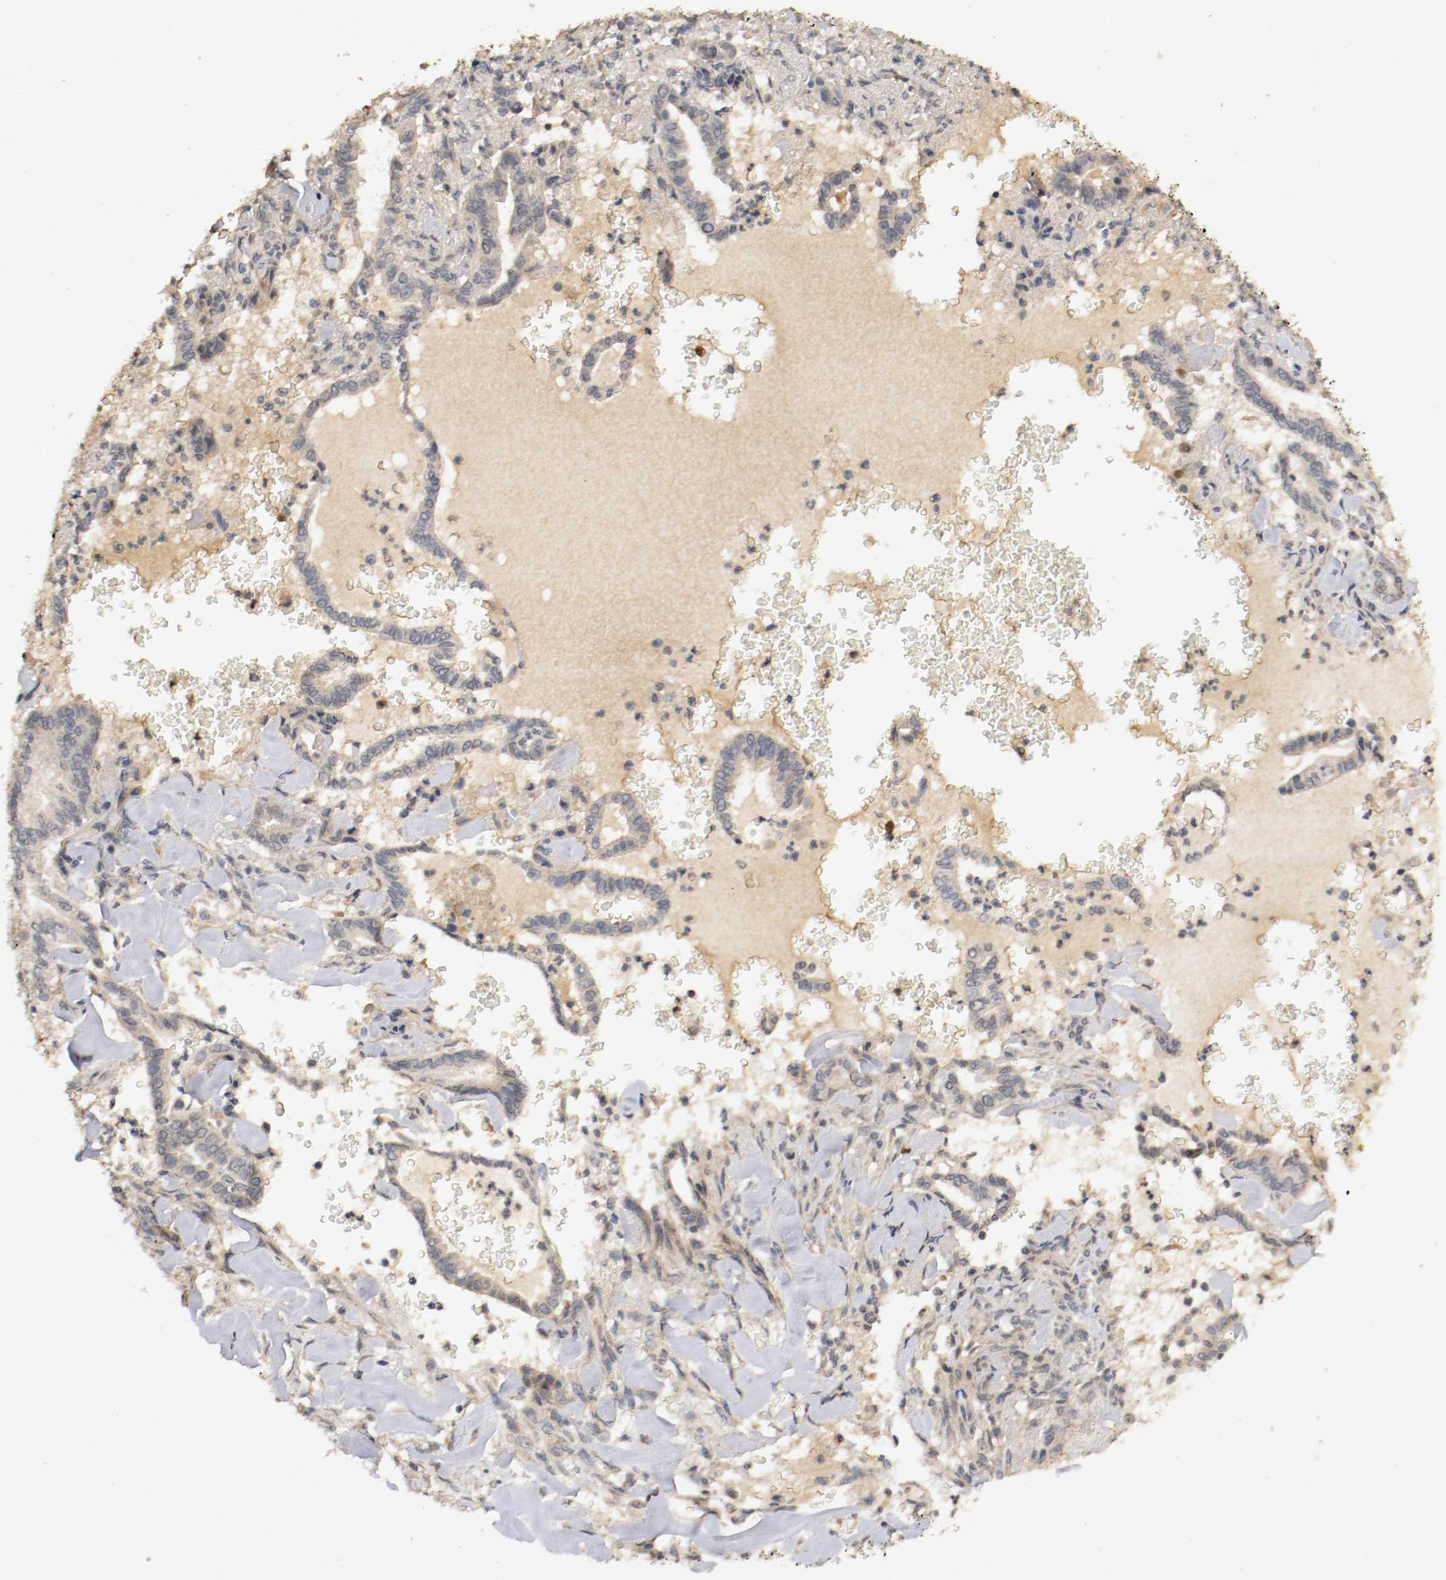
{"staining": {"intensity": "weak", "quantity": "25%-75%", "location": "cytoplasmic/membranous"}, "tissue": "liver cancer", "cell_type": "Tumor cells", "image_type": "cancer", "snomed": [{"axis": "morphology", "description": "Cholangiocarcinoma"}, {"axis": "topography", "description": "Liver"}], "caption": "This is a photomicrograph of immunohistochemistry staining of liver cancer (cholangiocarcinoma), which shows weak staining in the cytoplasmic/membranous of tumor cells.", "gene": "TNFRSF1B", "patient": {"sex": "female", "age": 67}}